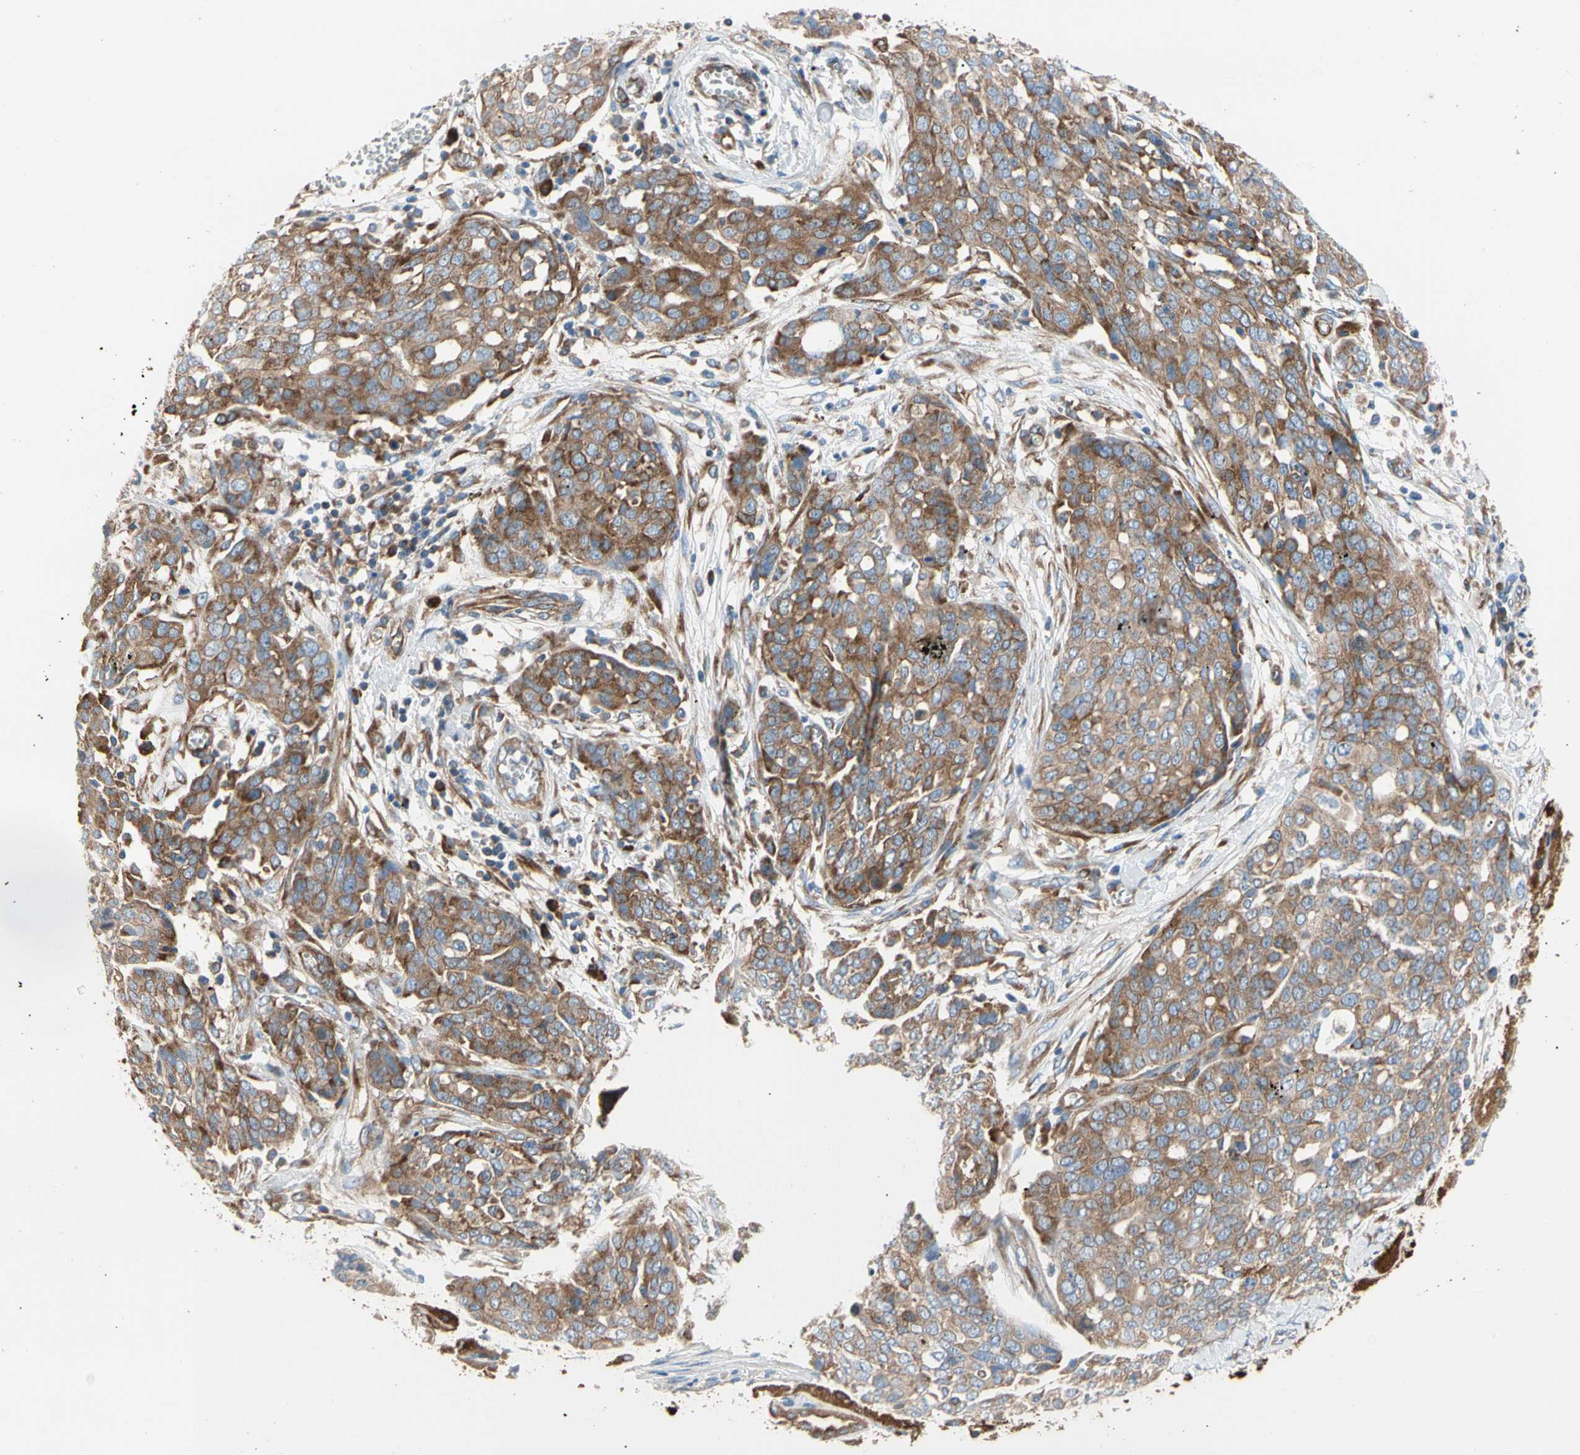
{"staining": {"intensity": "moderate", "quantity": ">75%", "location": "cytoplasmic/membranous"}, "tissue": "ovarian cancer", "cell_type": "Tumor cells", "image_type": "cancer", "snomed": [{"axis": "morphology", "description": "Cystadenocarcinoma, serous, NOS"}, {"axis": "topography", "description": "Soft tissue"}, {"axis": "topography", "description": "Ovary"}], "caption": "Moderate cytoplasmic/membranous positivity for a protein is appreciated in approximately >75% of tumor cells of ovarian cancer (serous cystadenocarcinoma) using immunohistochemistry (IHC).", "gene": "GPHN", "patient": {"sex": "female", "age": 57}}